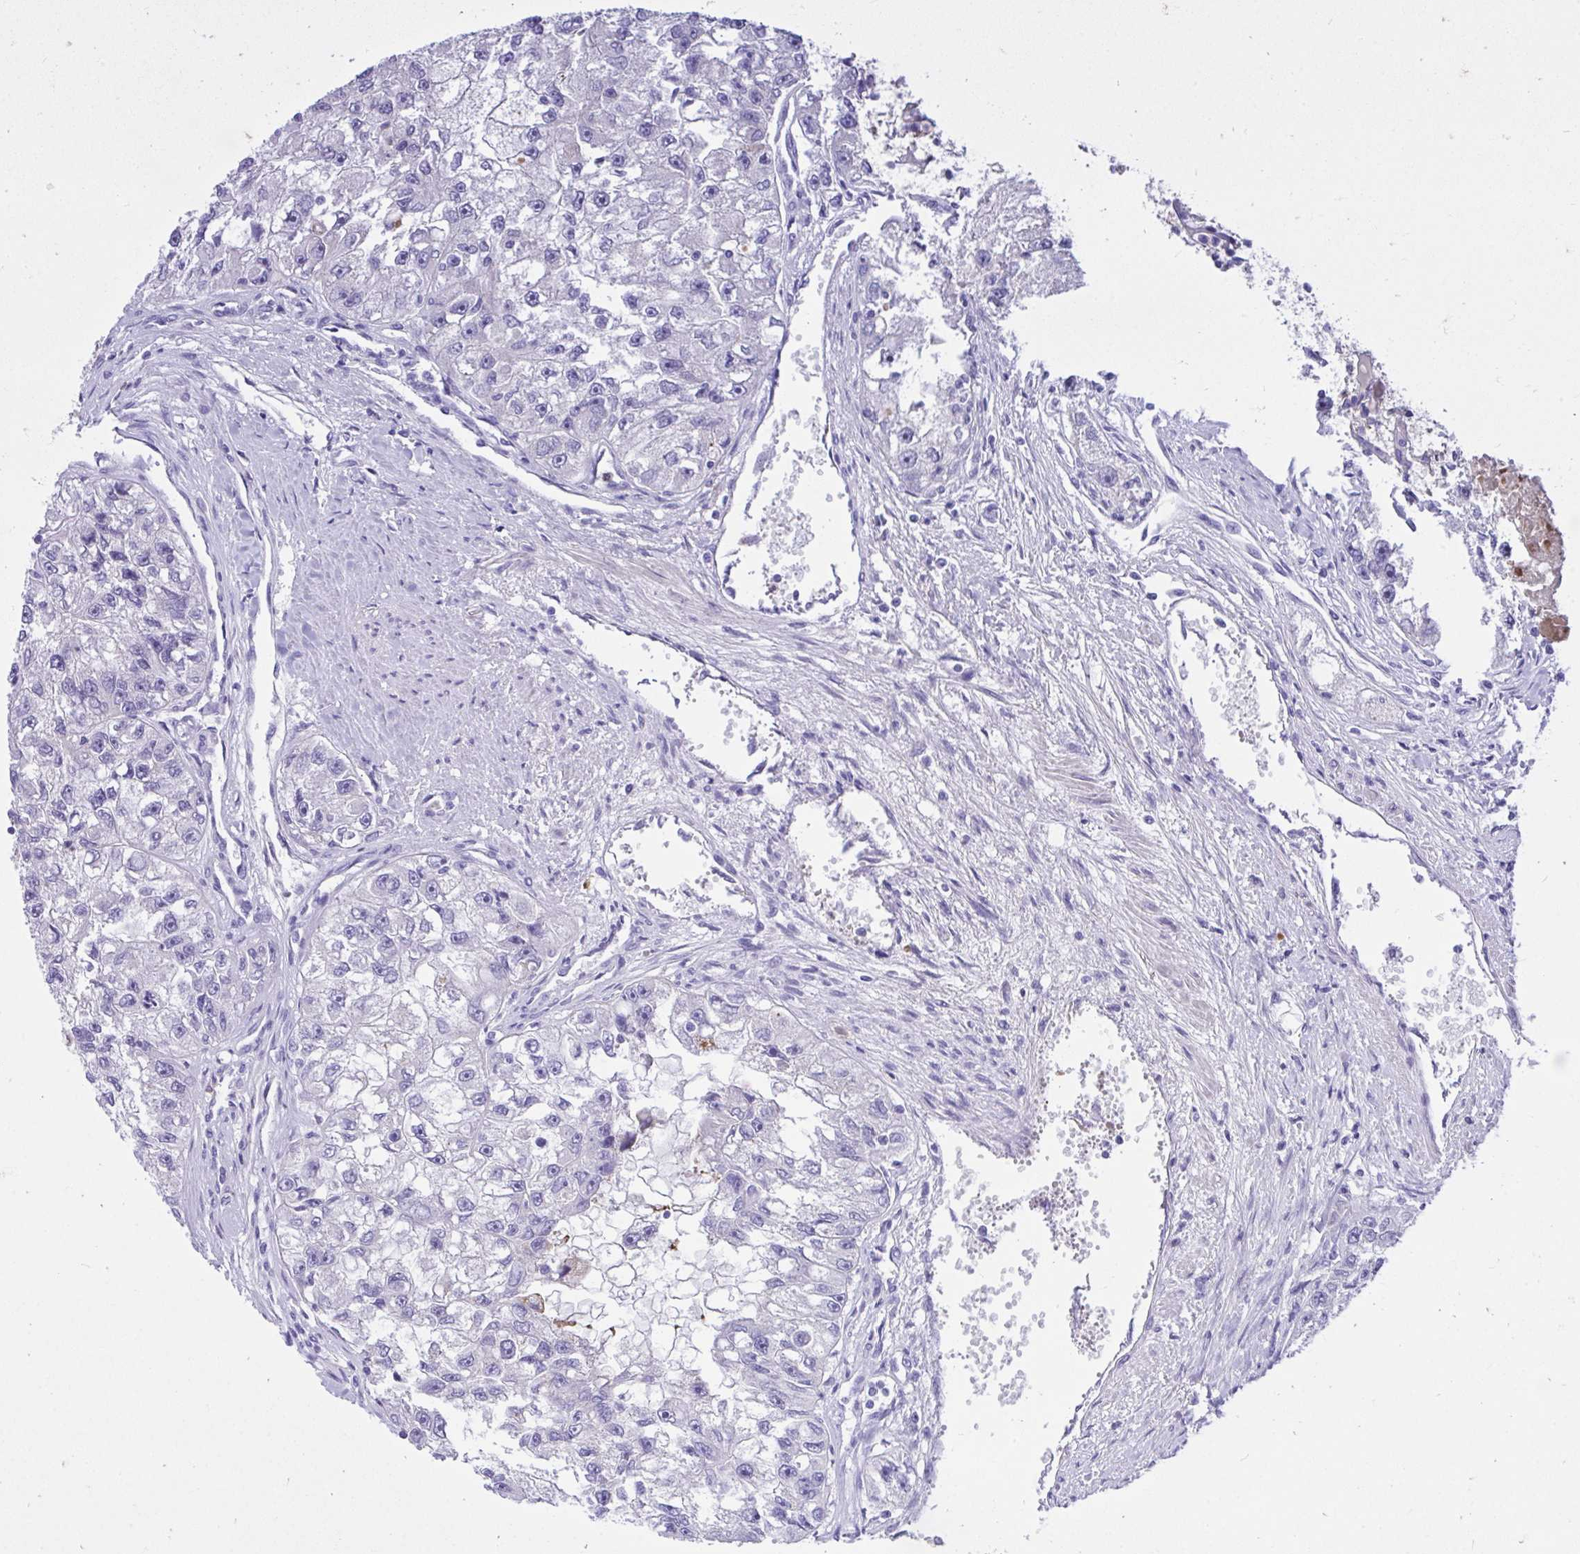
{"staining": {"intensity": "negative", "quantity": "none", "location": "none"}, "tissue": "renal cancer", "cell_type": "Tumor cells", "image_type": "cancer", "snomed": [{"axis": "morphology", "description": "Adenocarcinoma, NOS"}, {"axis": "topography", "description": "Kidney"}], "caption": "An immunohistochemistry (IHC) micrograph of renal cancer (adenocarcinoma) is shown. There is no staining in tumor cells of renal cancer (adenocarcinoma). Nuclei are stained in blue.", "gene": "HRG", "patient": {"sex": "male", "age": 63}}